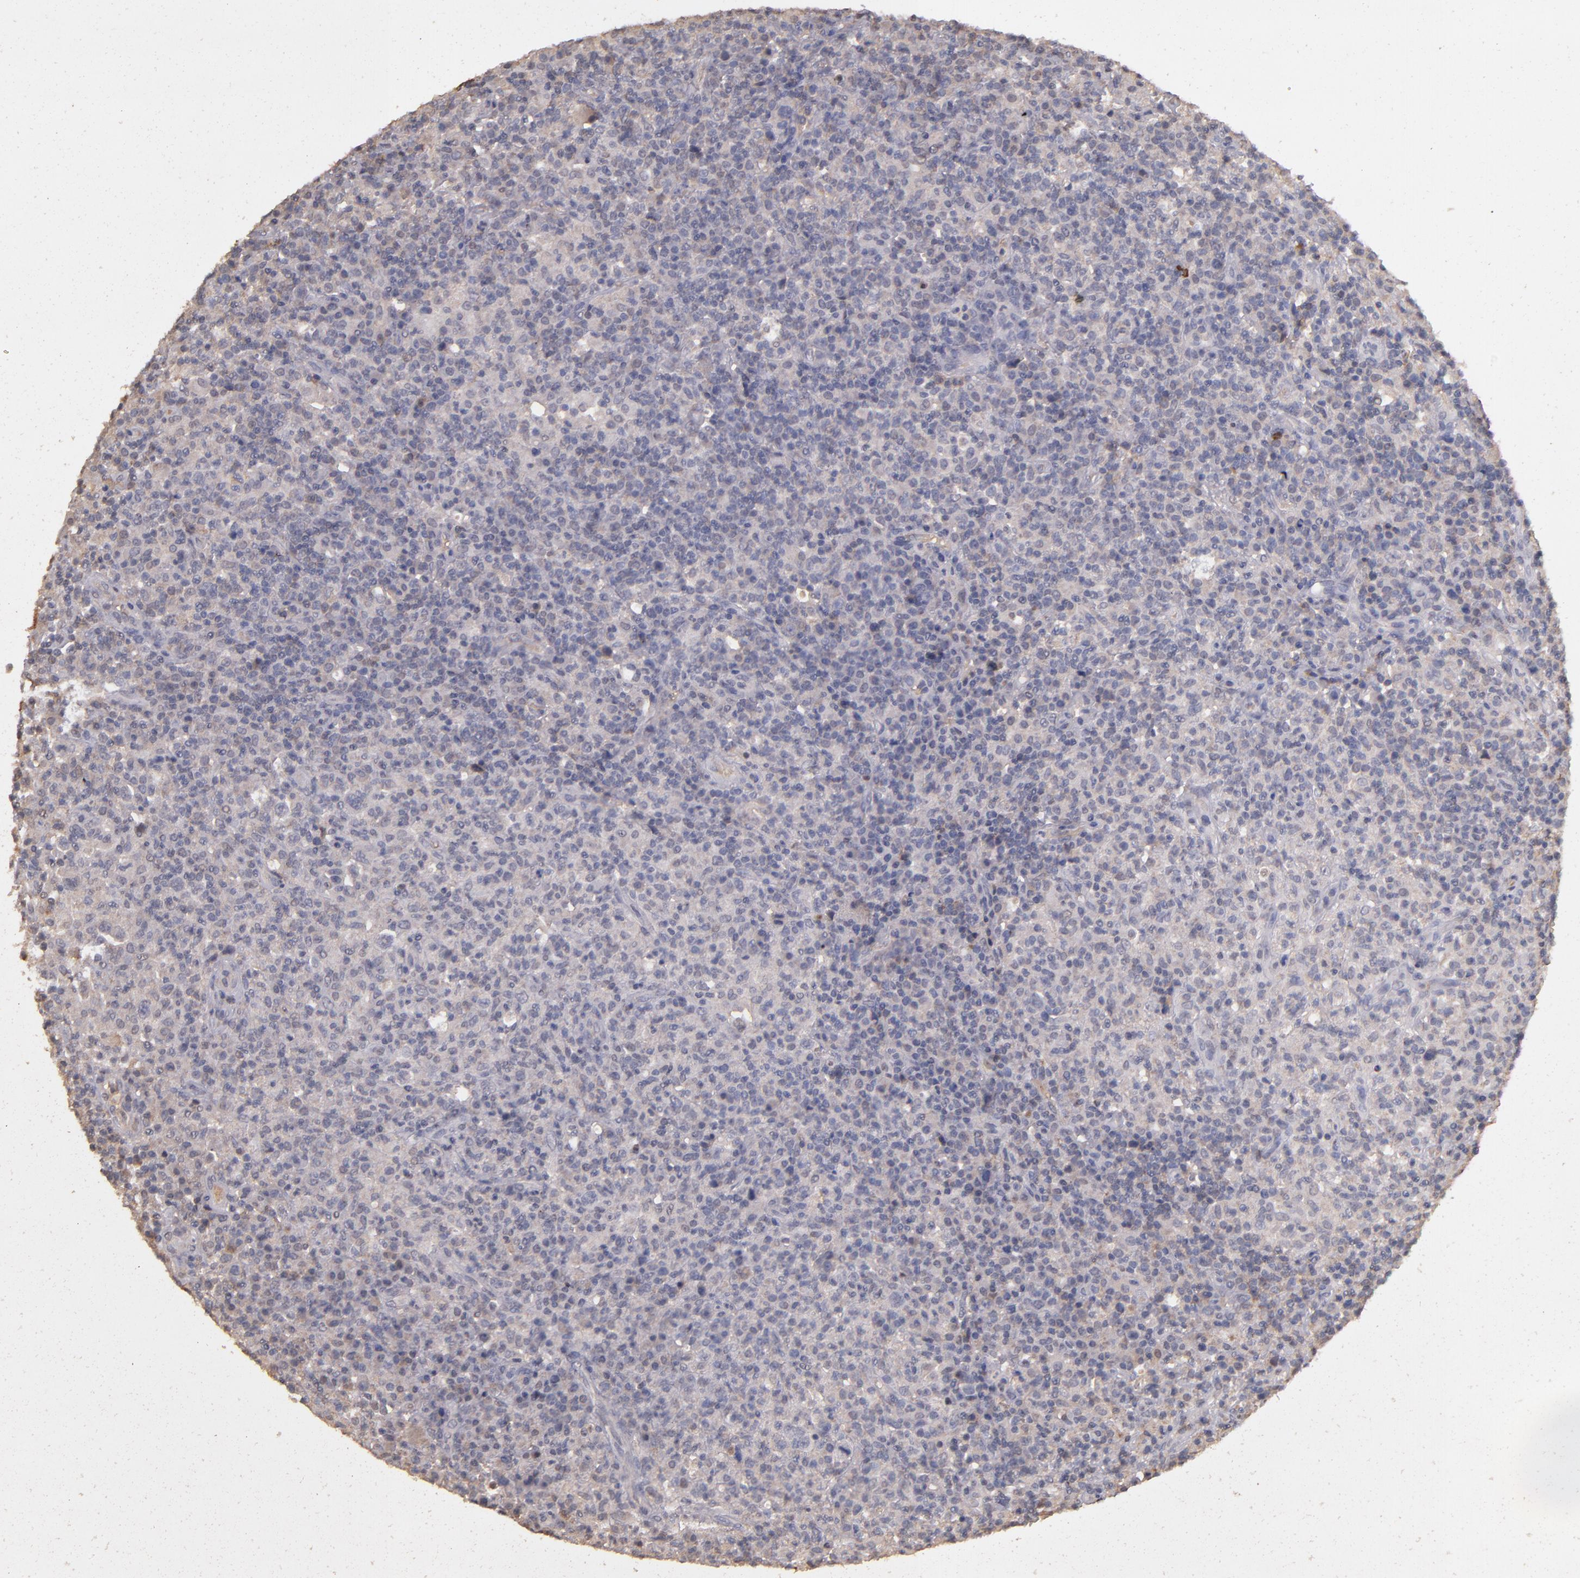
{"staining": {"intensity": "weak", "quantity": ">75%", "location": "cytoplasmic/membranous"}, "tissue": "lymphoma", "cell_type": "Tumor cells", "image_type": "cancer", "snomed": [{"axis": "morphology", "description": "Hodgkin's disease, NOS"}, {"axis": "topography", "description": "Lymph node"}], "caption": "Lymphoma was stained to show a protein in brown. There is low levels of weak cytoplasmic/membranous positivity in about >75% of tumor cells.", "gene": "SERPINC1", "patient": {"sex": "male", "age": 65}}